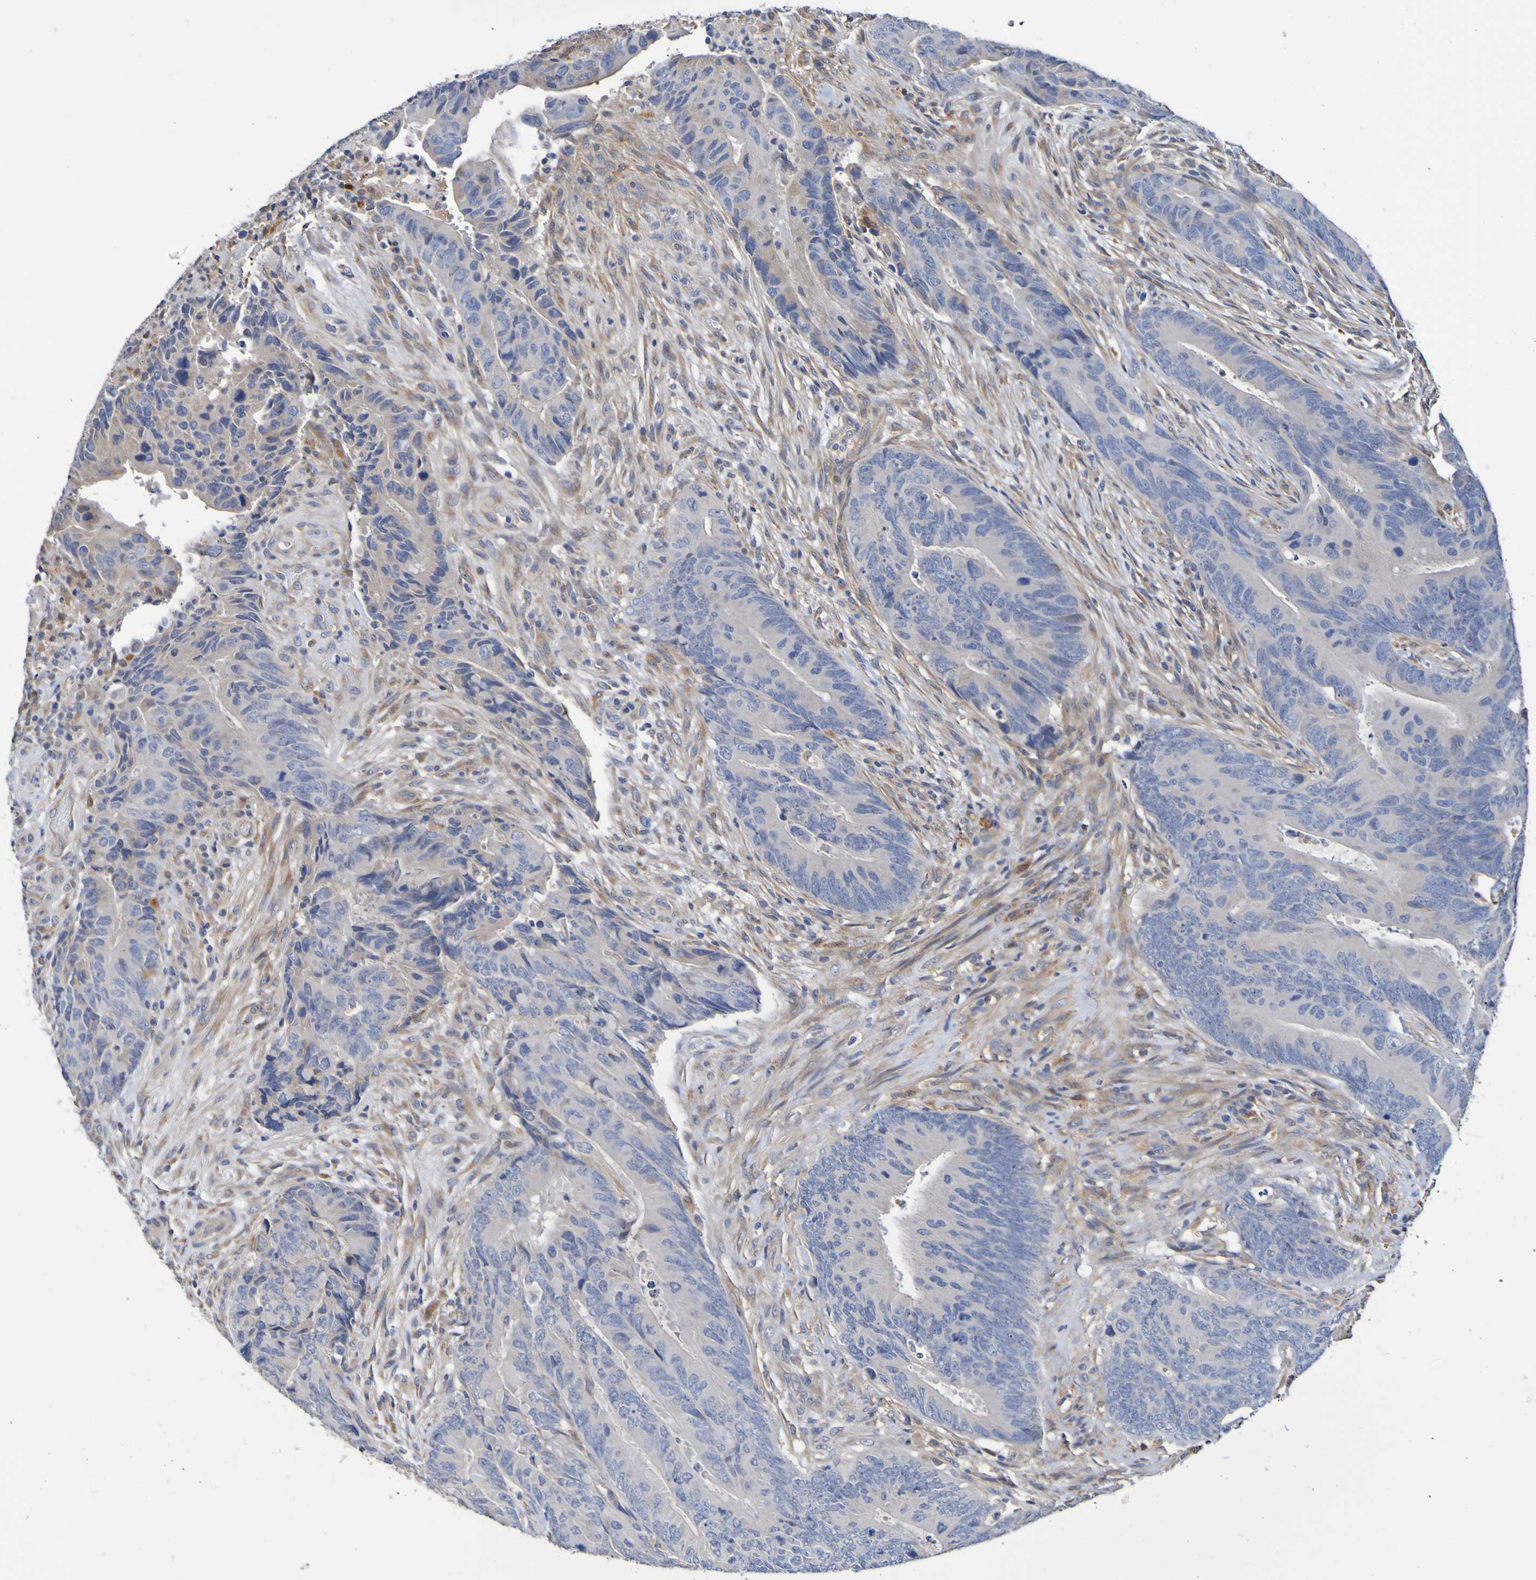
{"staining": {"intensity": "weak", "quantity": ">75%", "location": "cytoplasmic/membranous"}, "tissue": "colorectal cancer", "cell_type": "Tumor cells", "image_type": "cancer", "snomed": [{"axis": "morphology", "description": "Normal tissue, NOS"}, {"axis": "morphology", "description": "Adenocarcinoma, NOS"}, {"axis": "topography", "description": "Colon"}], "caption": "The immunohistochemical stain shows weak cytoplasmic/membranous staining in tumor cells of adenocarcinoma (colorectal) tissue.", "gene": "METAP2", "patient": {"sex": "male", "age": 56}}